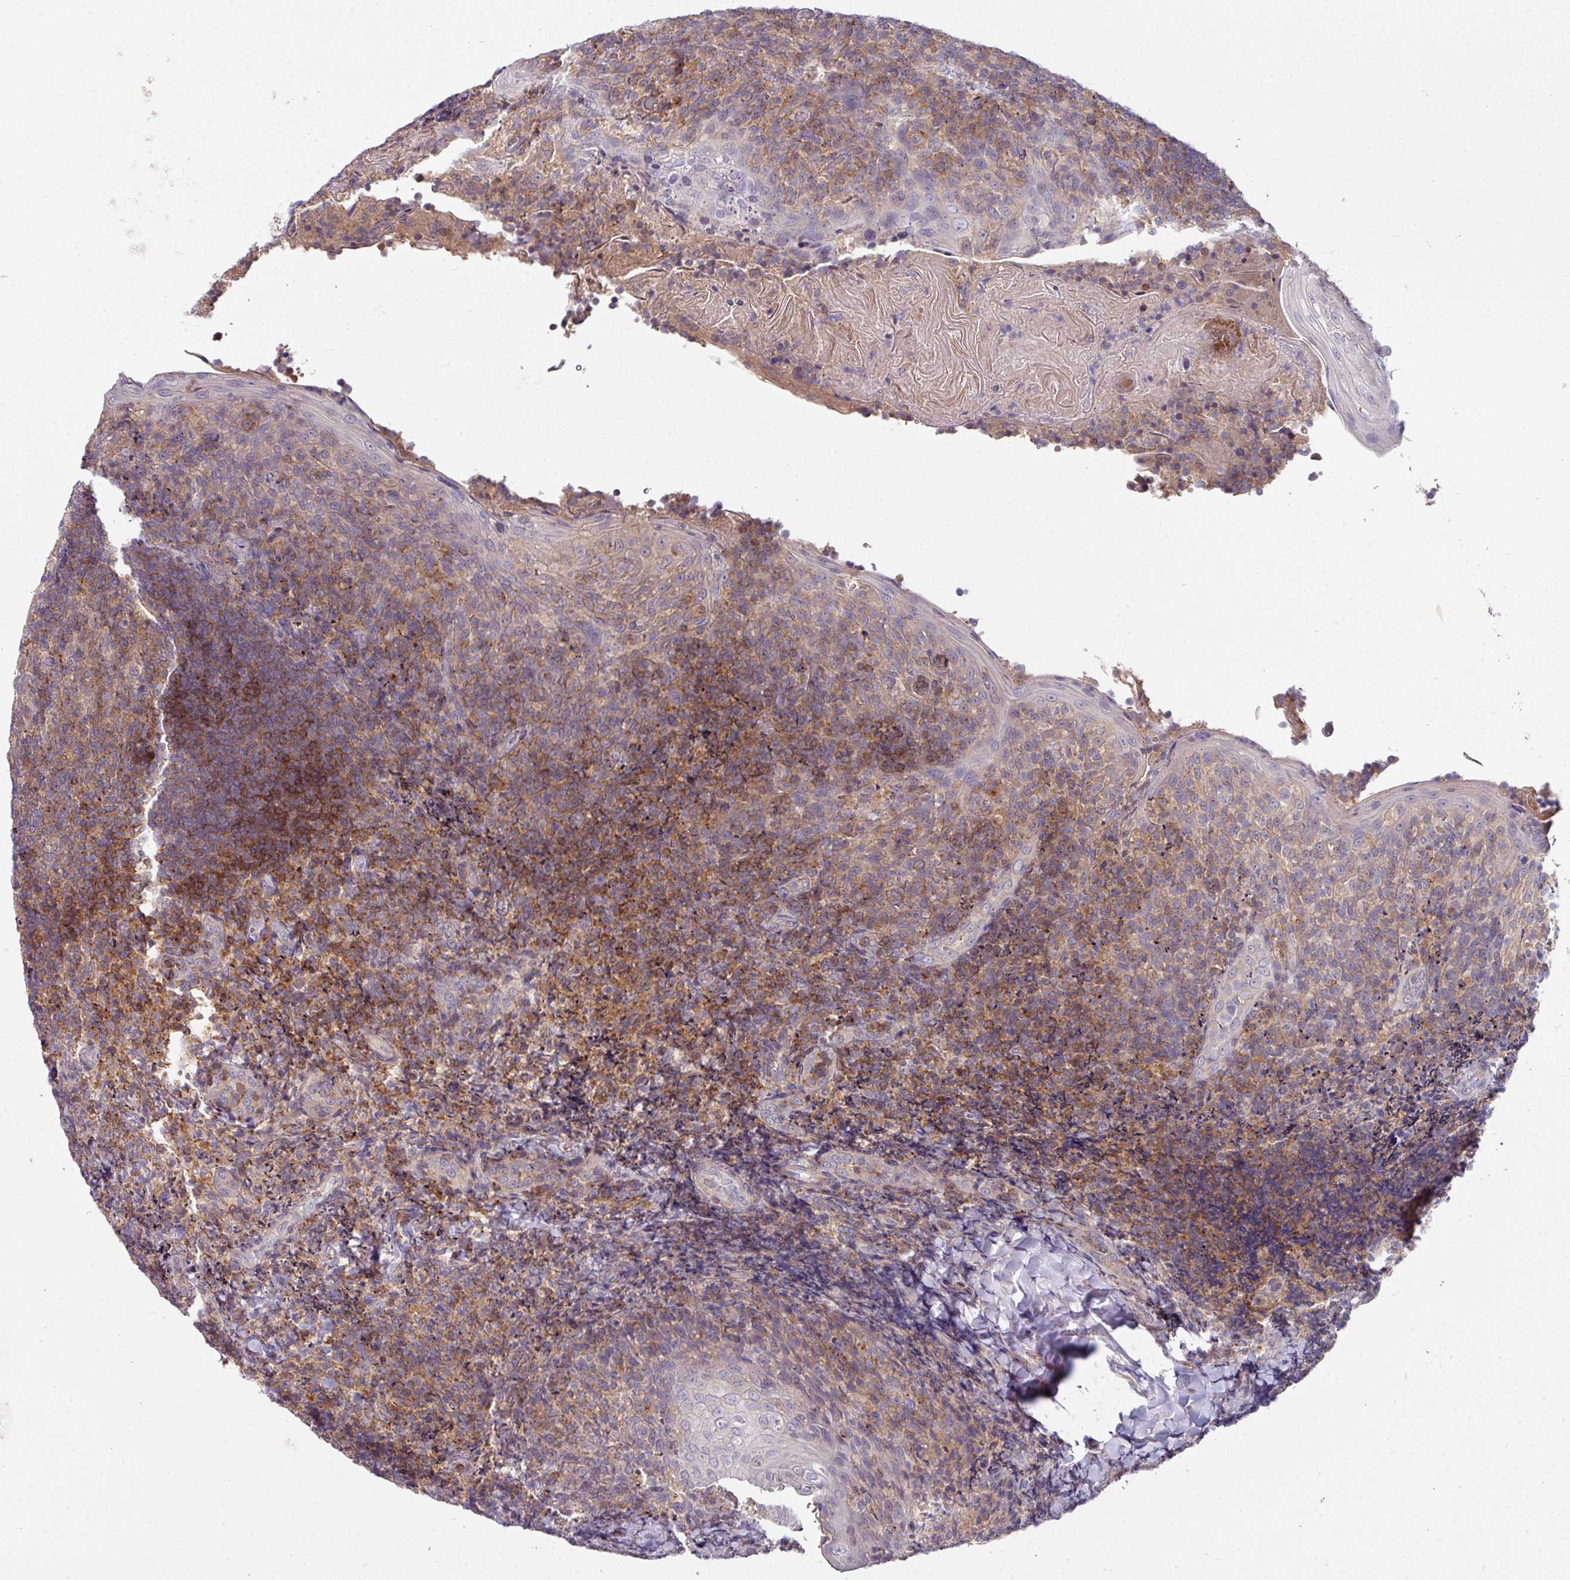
{"staining": {"intensity": "moderate", "quantity": ">75%", "location": "cytoplasmic/membranous"}, "tissue": "tonsil", "cell_type": "Germinal center cells", "image_type": "normal", "snomed": [{"axis": "morphology", "description": "Normal tissue, NOS"}, {"axis": "topography", "description": "Tonsil"}], "caption": "Immunohistochemistry (IHC) (DAB (3,3'-diaminobenzidine)) staining of unremarkable human tonsil exhibits moderate cytoplasmic/membranous protein positivity in approximately >75% of germinal center cells. (Brightfield microscopy of DAB IHC at high magnification).", "gene": "SLAMF6", "patient": {"sex": "female", "age": 10}}